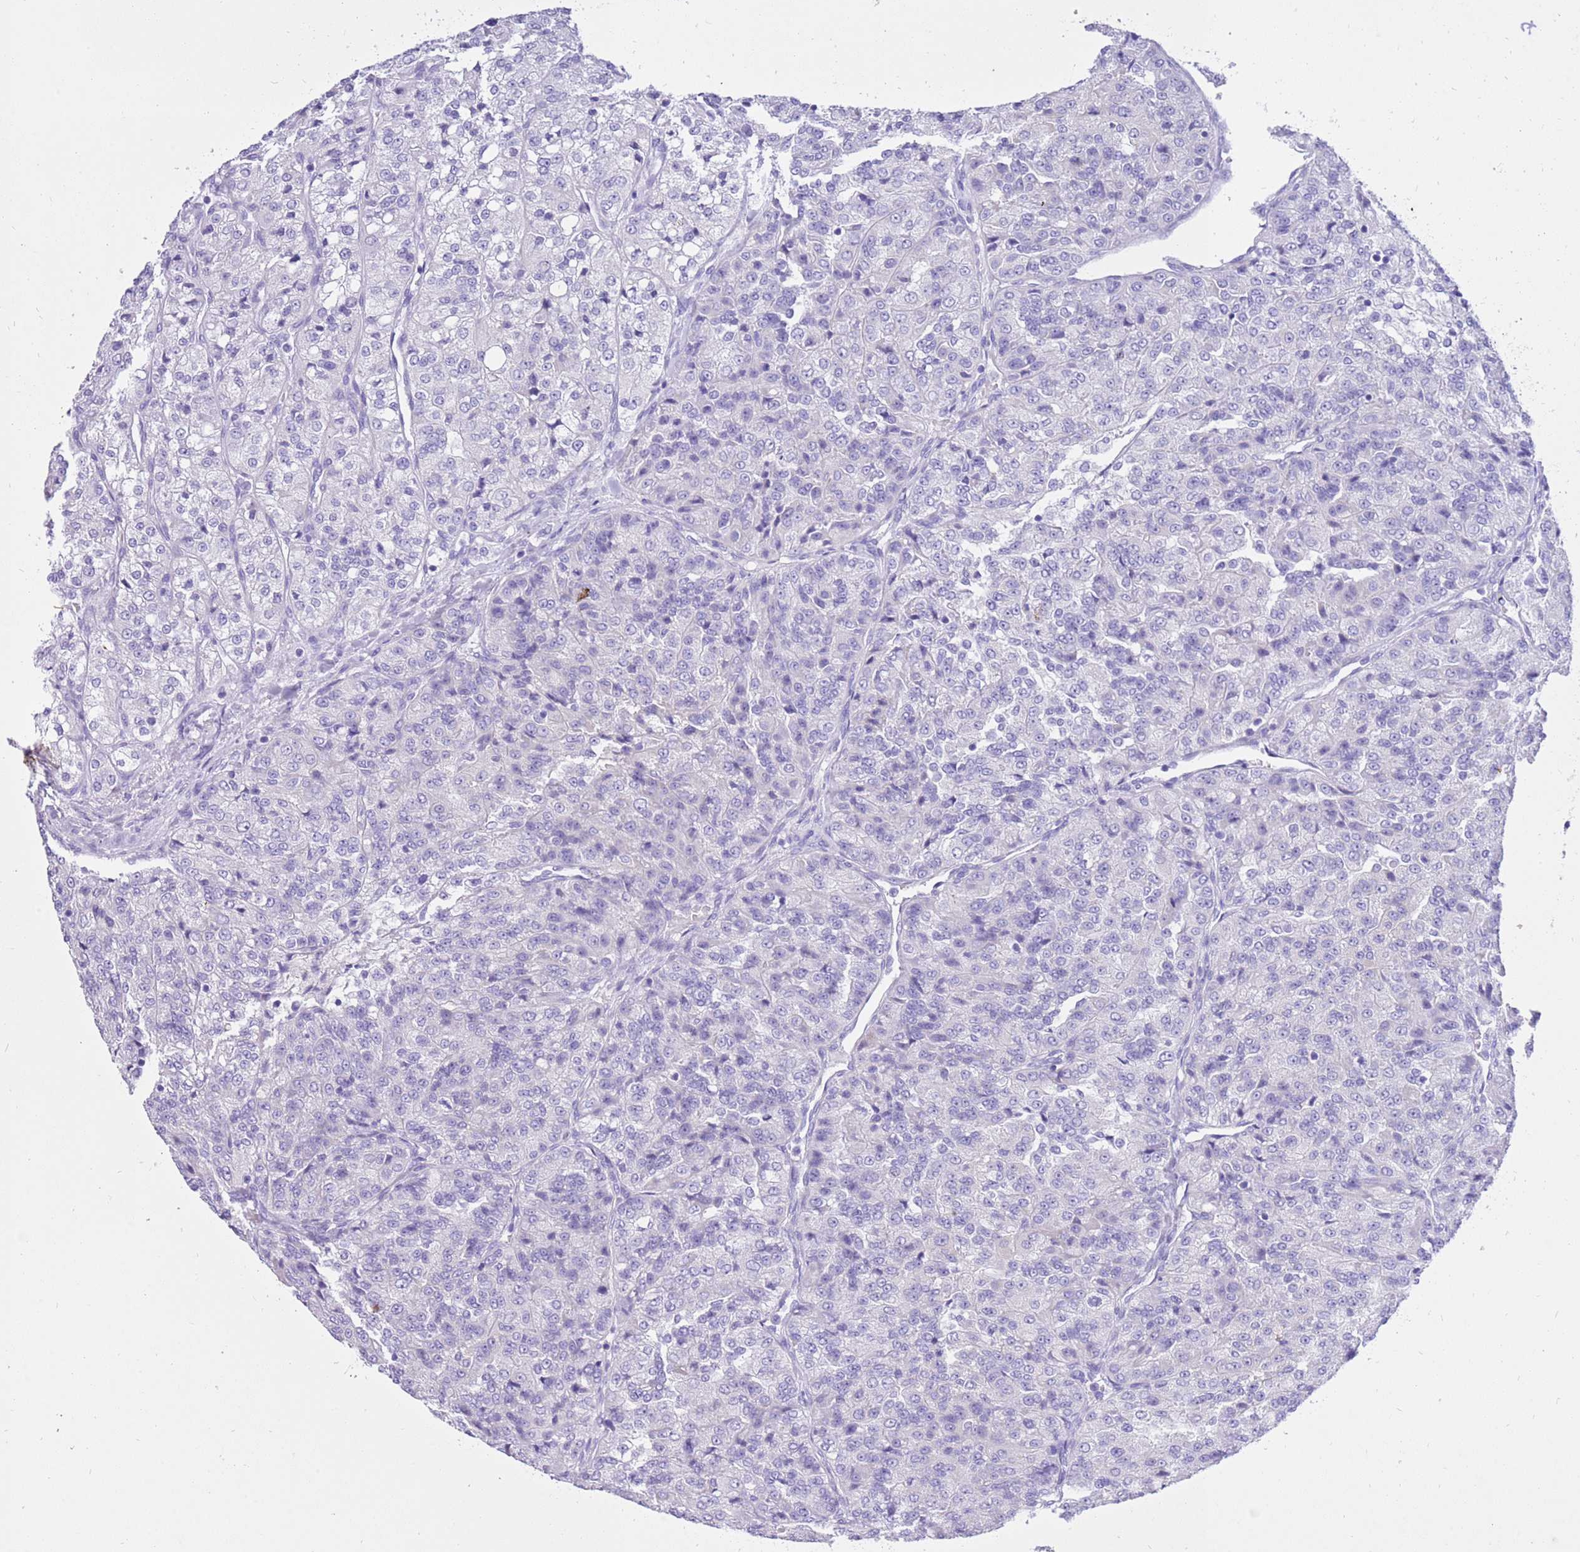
{"staining": {"intensity": "negative", "quantity": "none", "location": "none"}, "tissue": "renal cancer", "cell_type": "Tumor cells", "image_type": "cancer", "snomed": [{"axis": "morphology", "description": "Adenocarcinoma, NOS"}, {"axis": "topography", "description": "Kidney"}], "caption": "Tumor cells are negative for brown protein staining in renal cancer (adenocarcinoma). The staining is performed using DAB brown chromogen with nuclei counter-stained in using hematoxylin.", "gene": "R3HDM4", "patient": {"sex": "female", "age": 63}}